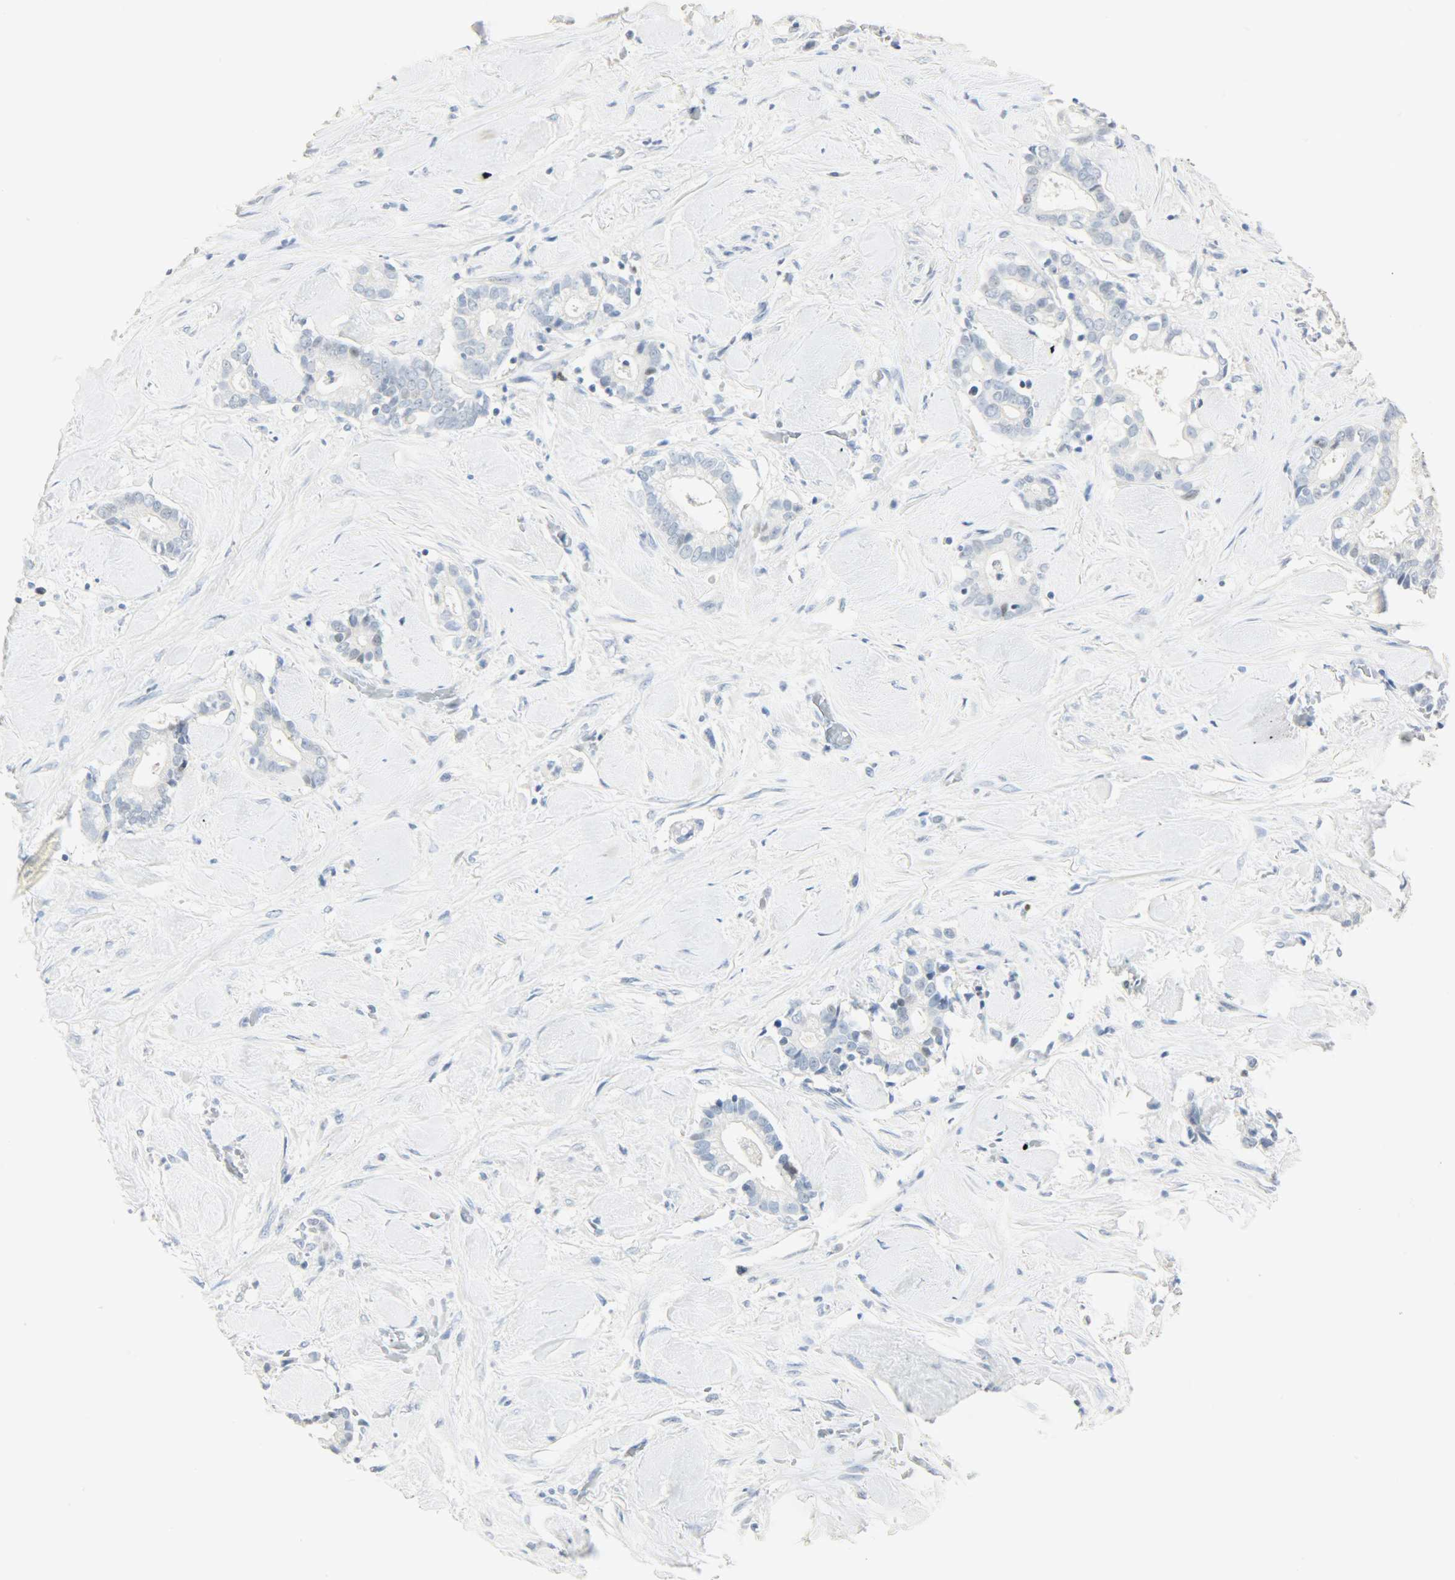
{"staining": {"intensity": "negative", "quantity": "none", "location": "none"}, "tissue": "liver cancer", "cell_type": "Tumor cells", "image_type": "cancer", "snomed": [{"axis": "morphology", "description": "Cholangiocarcinoma"}, {"axis": "topography", "description": "Liver"}], "caption": "Protein analysis of liver cancer (cholangiocarcinoma) demonstrates no significant staining in tumor cells. The staining is performed using DAB (3,3'-diaminobenzidine) brown chromogen with nuclei counter-stained in using hematoxylin.", "gene": "HELLS", "patient": {"sex": "male", "age": 57}}